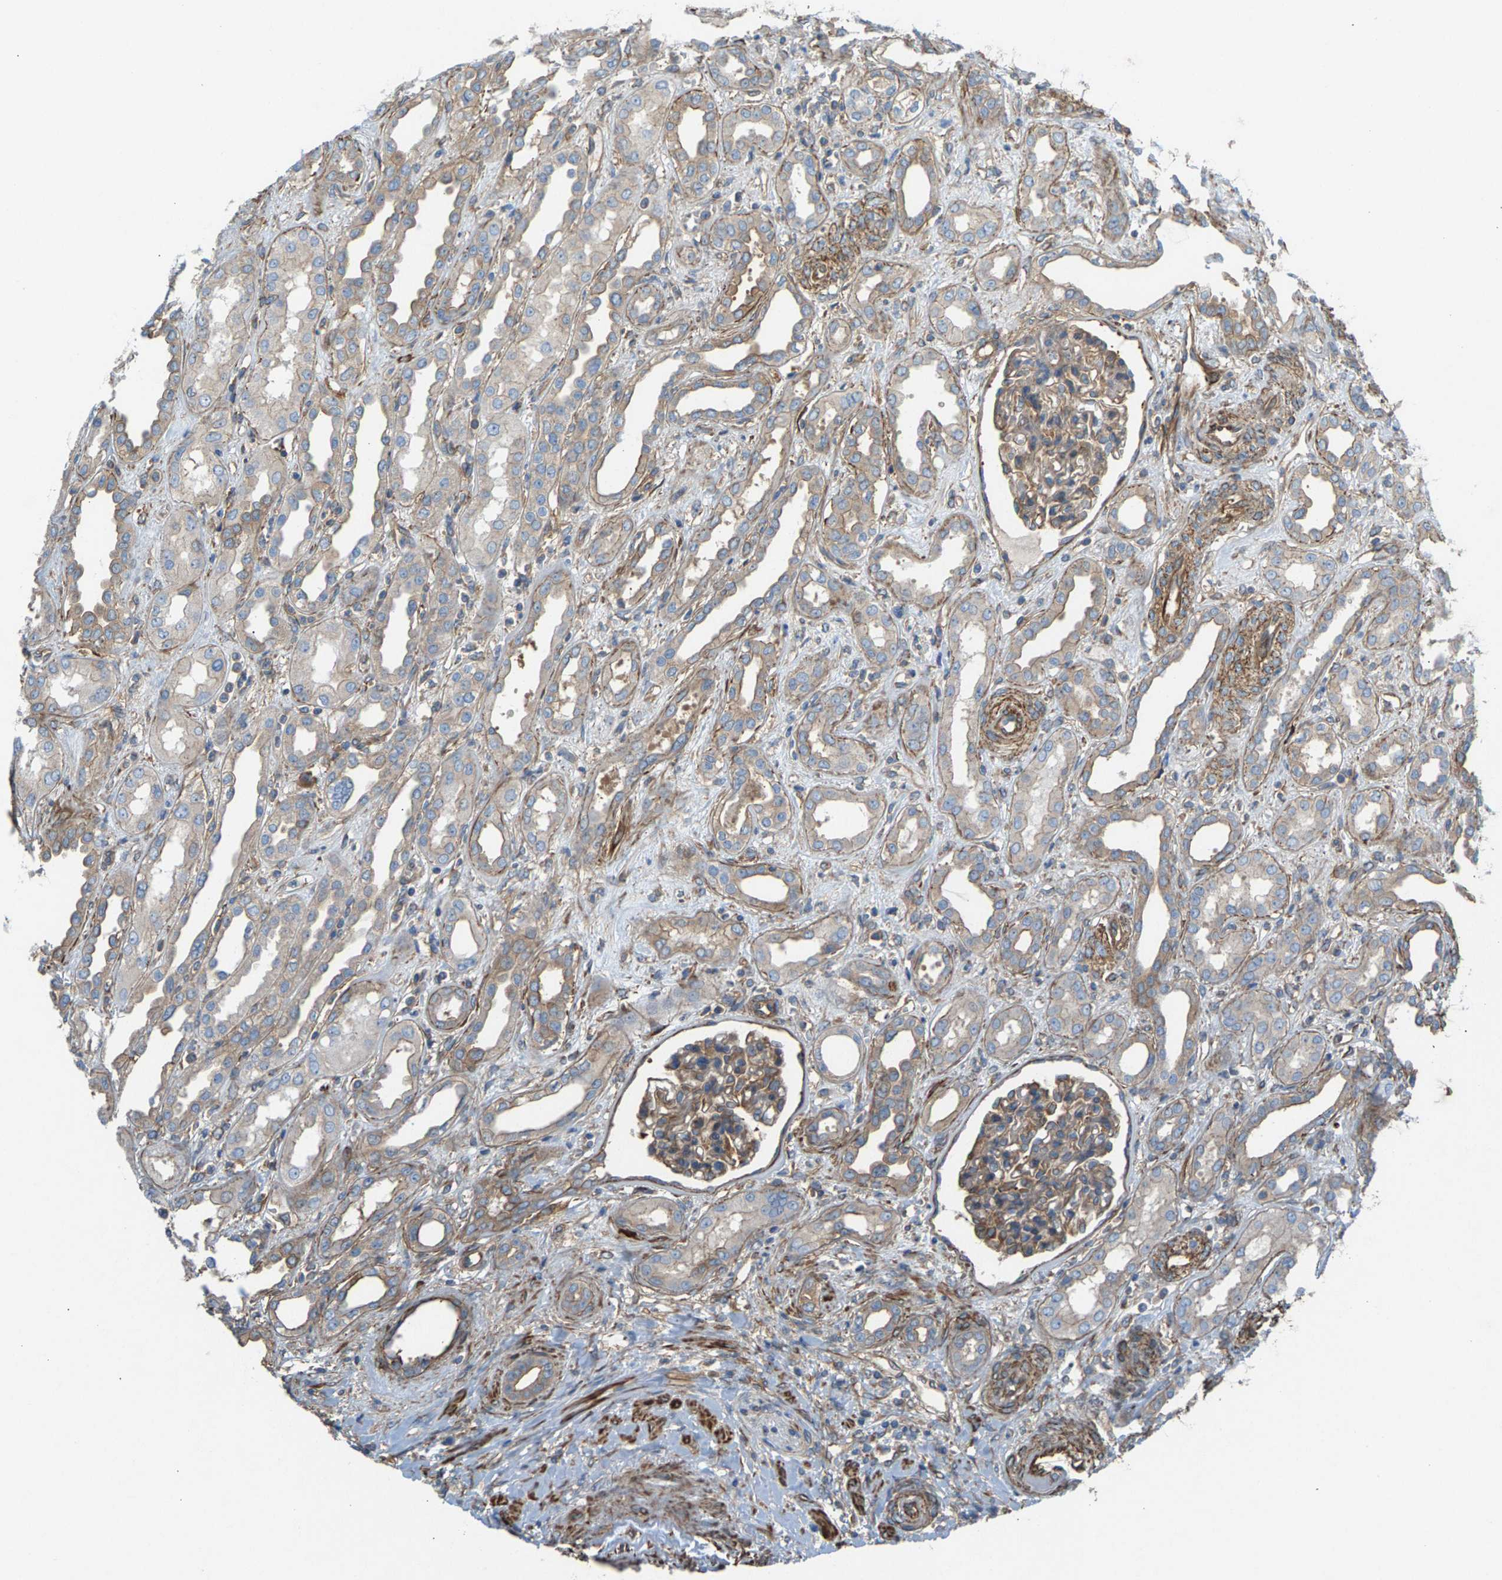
{"staining": {"intensity": "moderate", "quantity": ">75%", "location": "cytoplasmic/membranous"}, "tissue": "kidney", "cell_type": "Cells in glomeruli", "image_type": "normal", "snomed": [{"axis": "morphology", "description": "Normal tissue, NOS"}, {"axis": "topography", "description": "Kidney"}], "caption": "This image reveals immunohistochemistry staining of benign human kidney, with medium moderate cytoplasmic/membranous positivity in approximately >75% of cells in glomeruli.", "gene": "PDCL", "patient": {"sex": "male", "age": 59}}